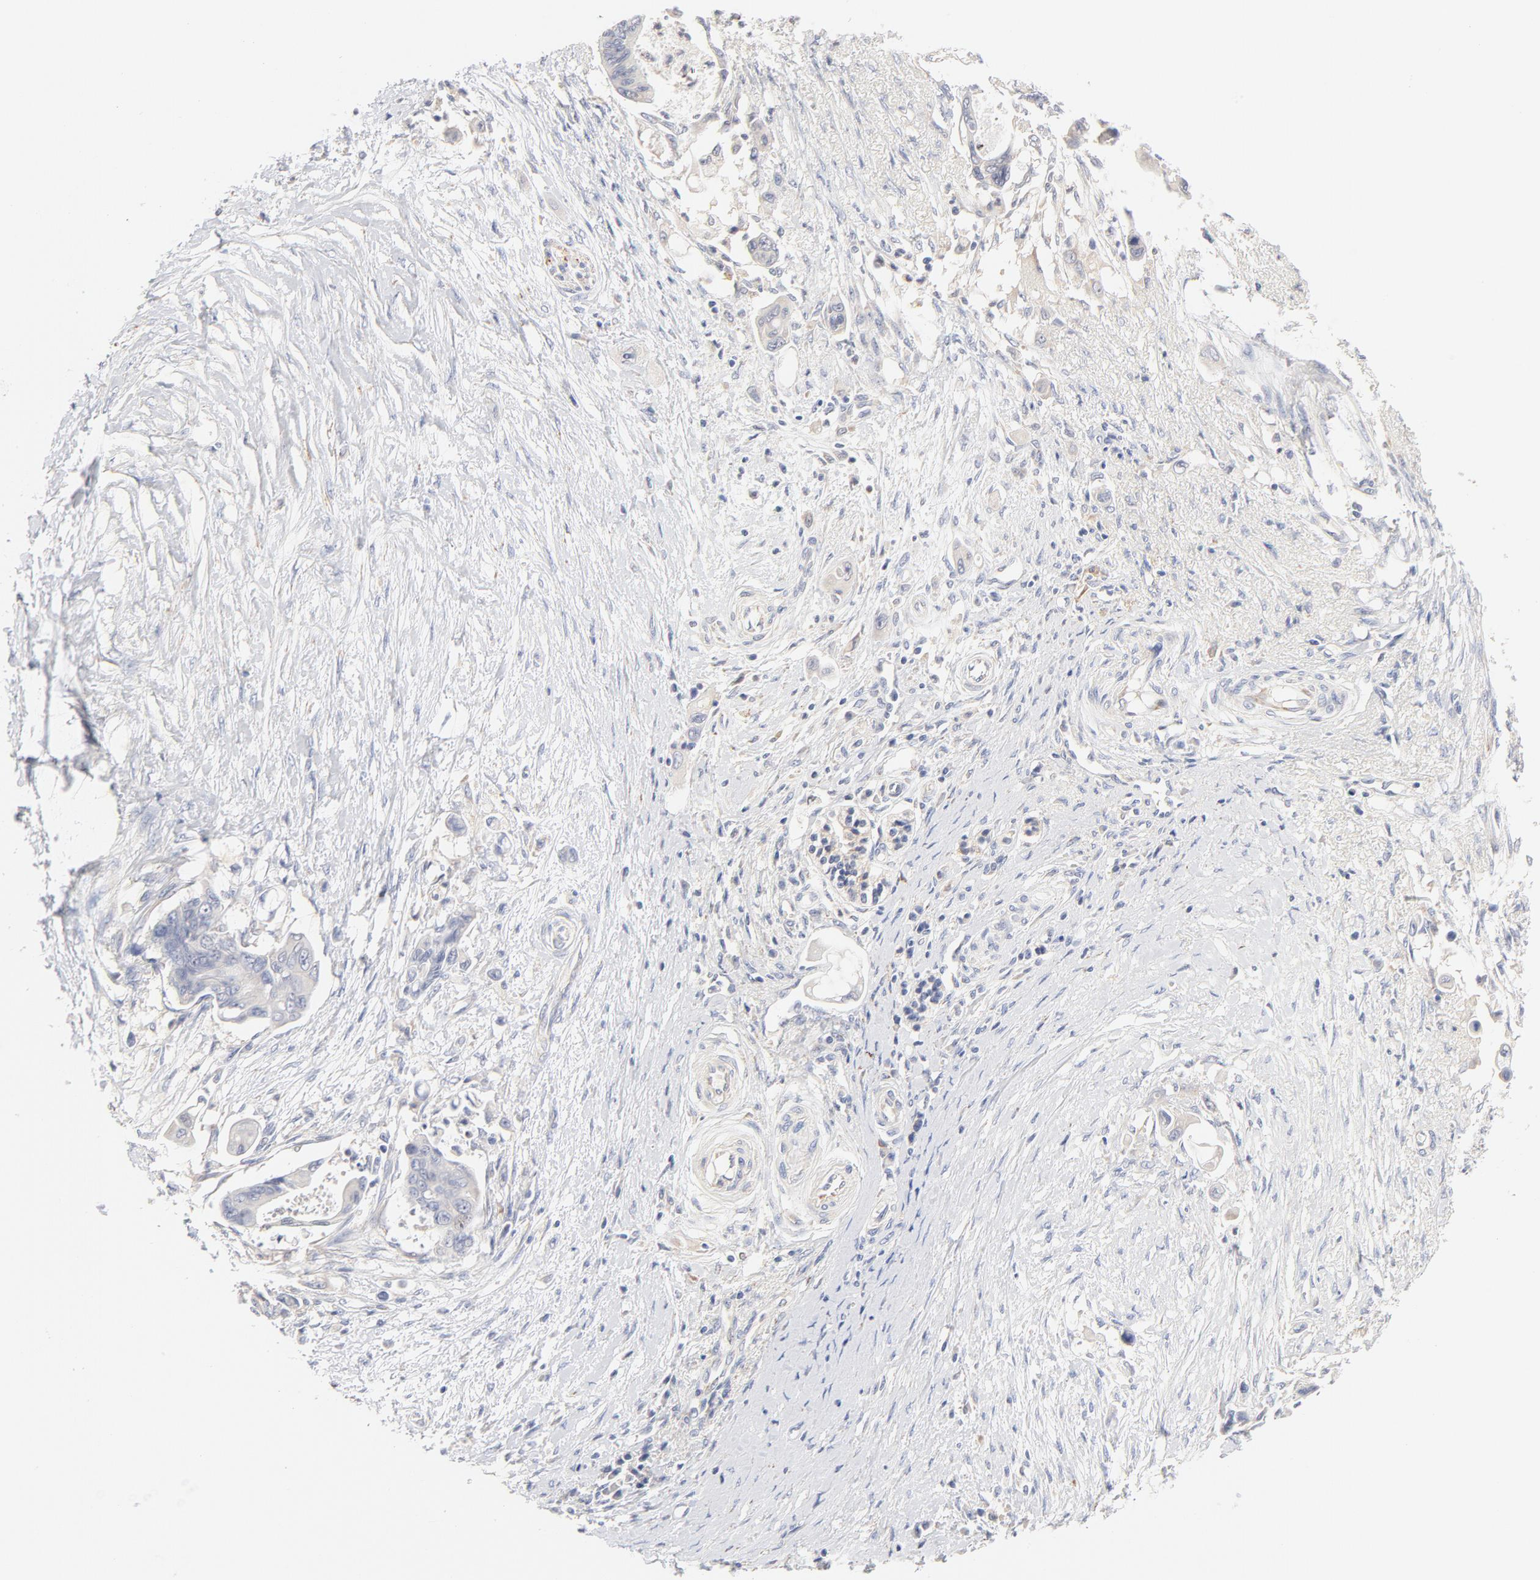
{"staining": {"intensity": "negative", "quantity": "none", "location": "none"}, "tissue": "pancreatic cancer", "cell_type": "Tumor cells", "image_type": "cancer", "snomed": [{"axis": "morphology", "description": "Adenocarcinoma, NOS"}, {"axis": "topography", "description": "Pancreas"}], "caption": "Immunohistochemistry histopathology image of neoplastic tissue: pancreatic adenocarcinoma stained with DAB (3,3'-diaminobenzidine) demonstrates no significant protein expression in tumor cells.", "gene": "MTERF2", "patient": {"sex": "female", "age": 70}}